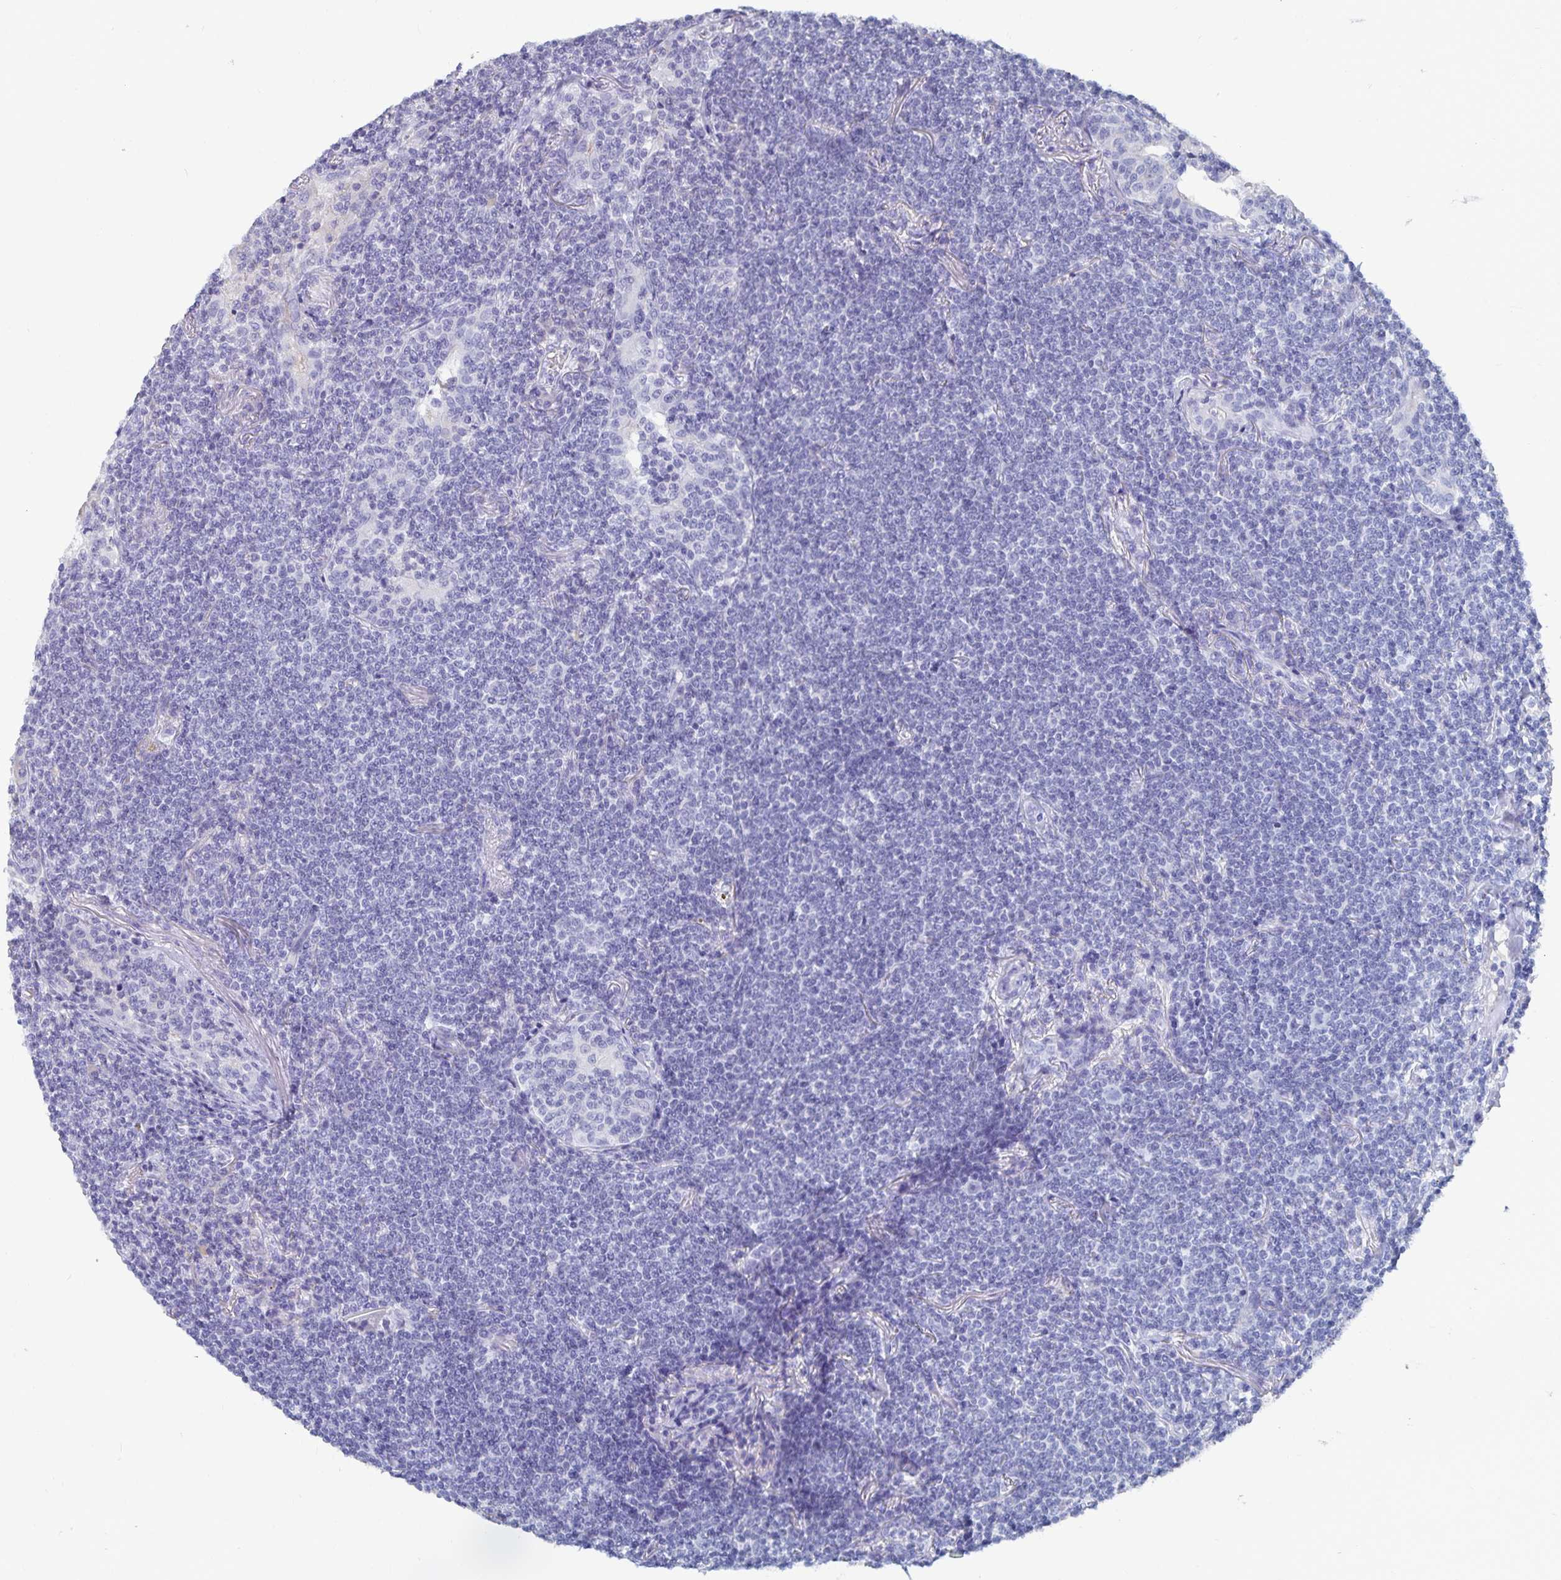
{"staining": {"intensity": "negative", "quantity": "none", "location": "none"}, "tissue": "lymphoma", "cell_type": "Tumor cells", "image_type": "cancer", "snomed": [{"axis": "morphology", "description": "Malignant lymphoma, non-Hodgkin's type, Low grade"}, {"axis": "topography", "description": "Lung"}], "caption": "This is an immunohistochemistry (IHC) micrograph of lymphoma. There is no expression in tumor cells.", "gene": "CFAP69", "patient": {"sex": "female", "age": 71}}